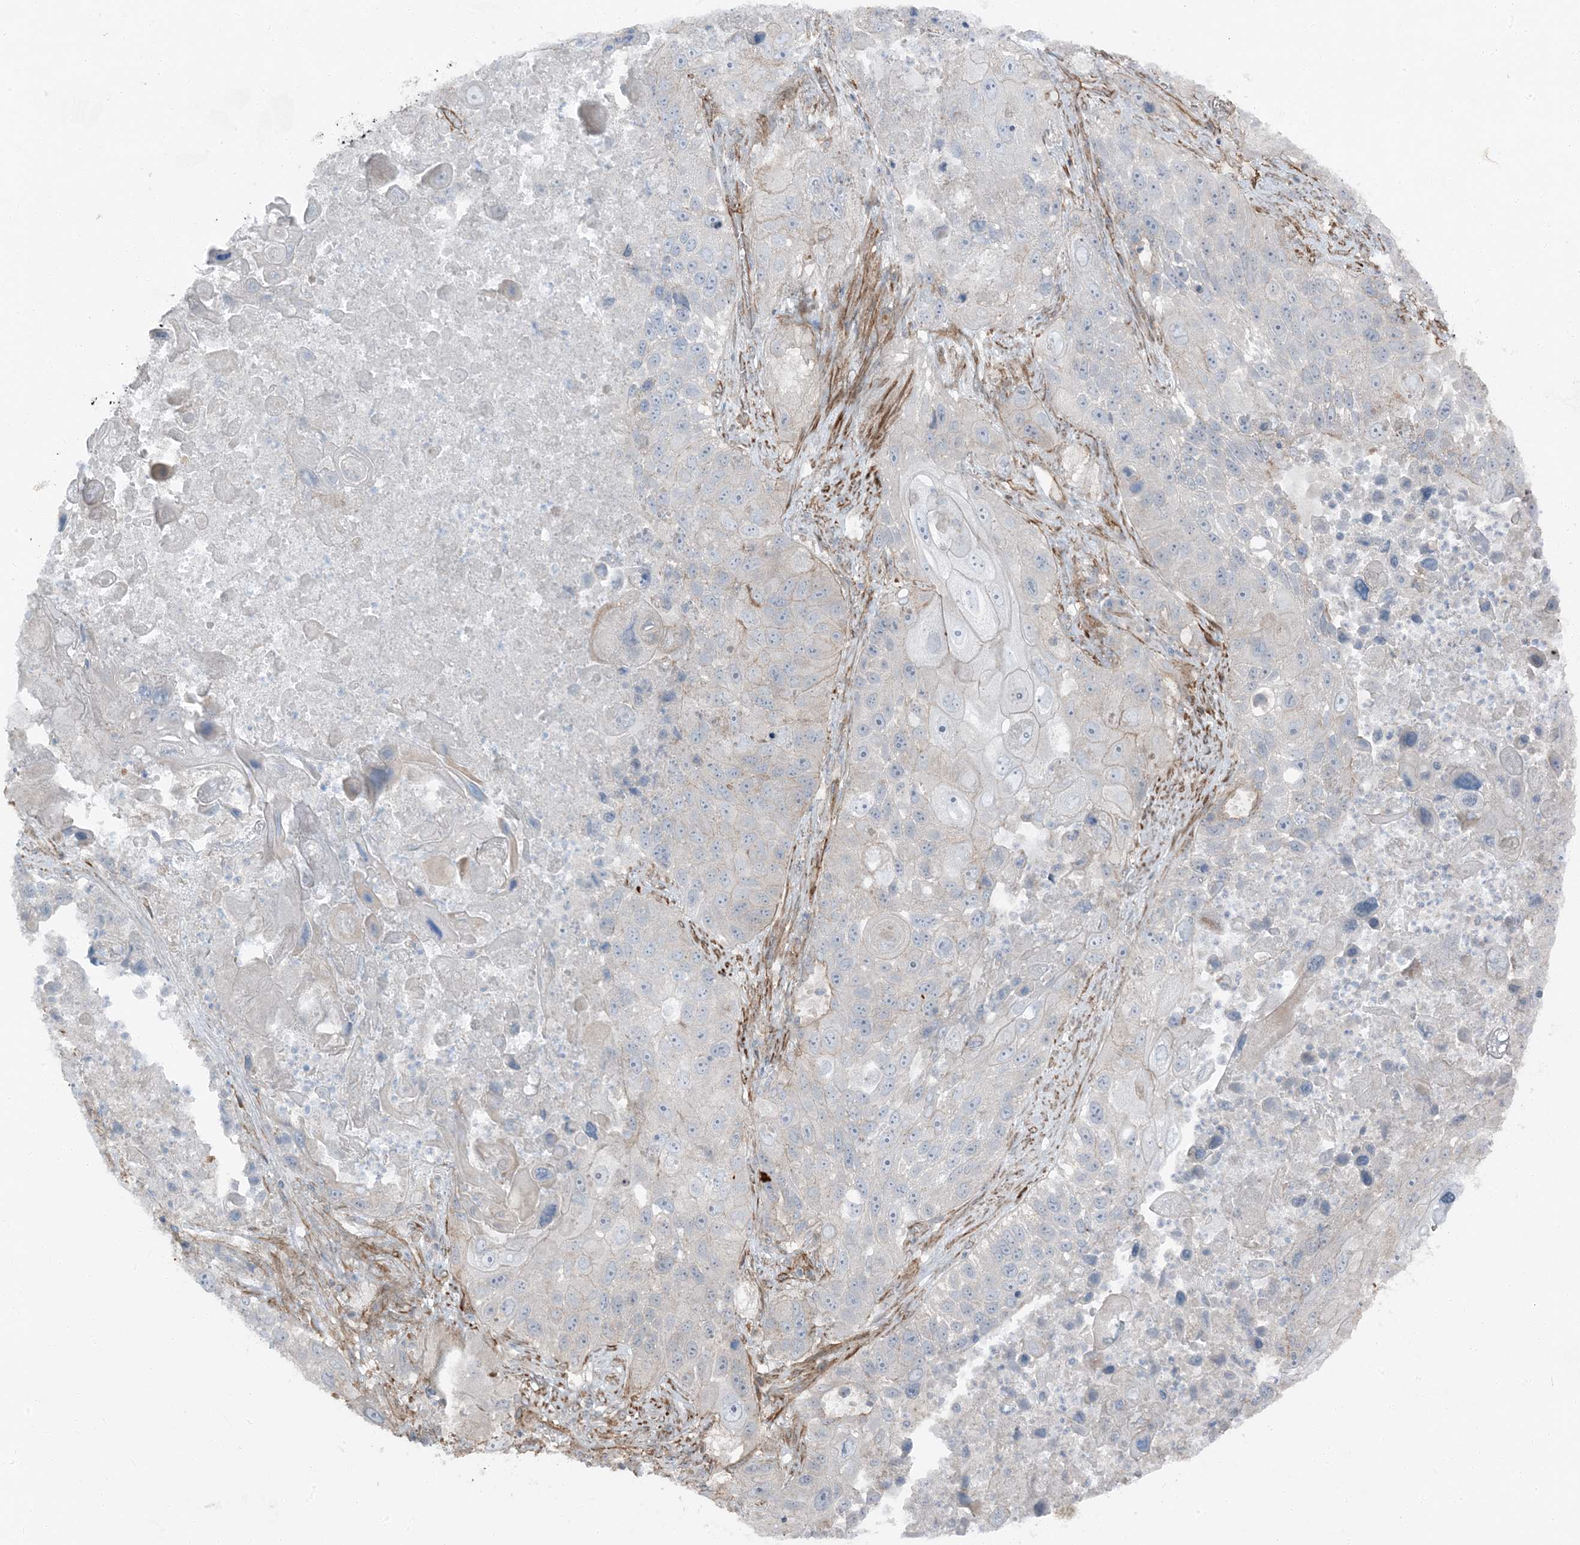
{"staining": {"intensity": "negative", "quantity": "none", "location": "none"}, "tissue": "lung cancer", "cell_type": "Tumor cells", "image_type": "cancer", "snomed": [{"axis": "morphology", "description": "Squamous cell carcinoma, NOS"}, {"axis": "topography", "description": "Lung"}], "caption": "Lung cancer was stained to show a protein in brown. There is no significant expression in tumor cells.", "gene": "ZFP90", "patient": {"sex": "male", "age": 61}}